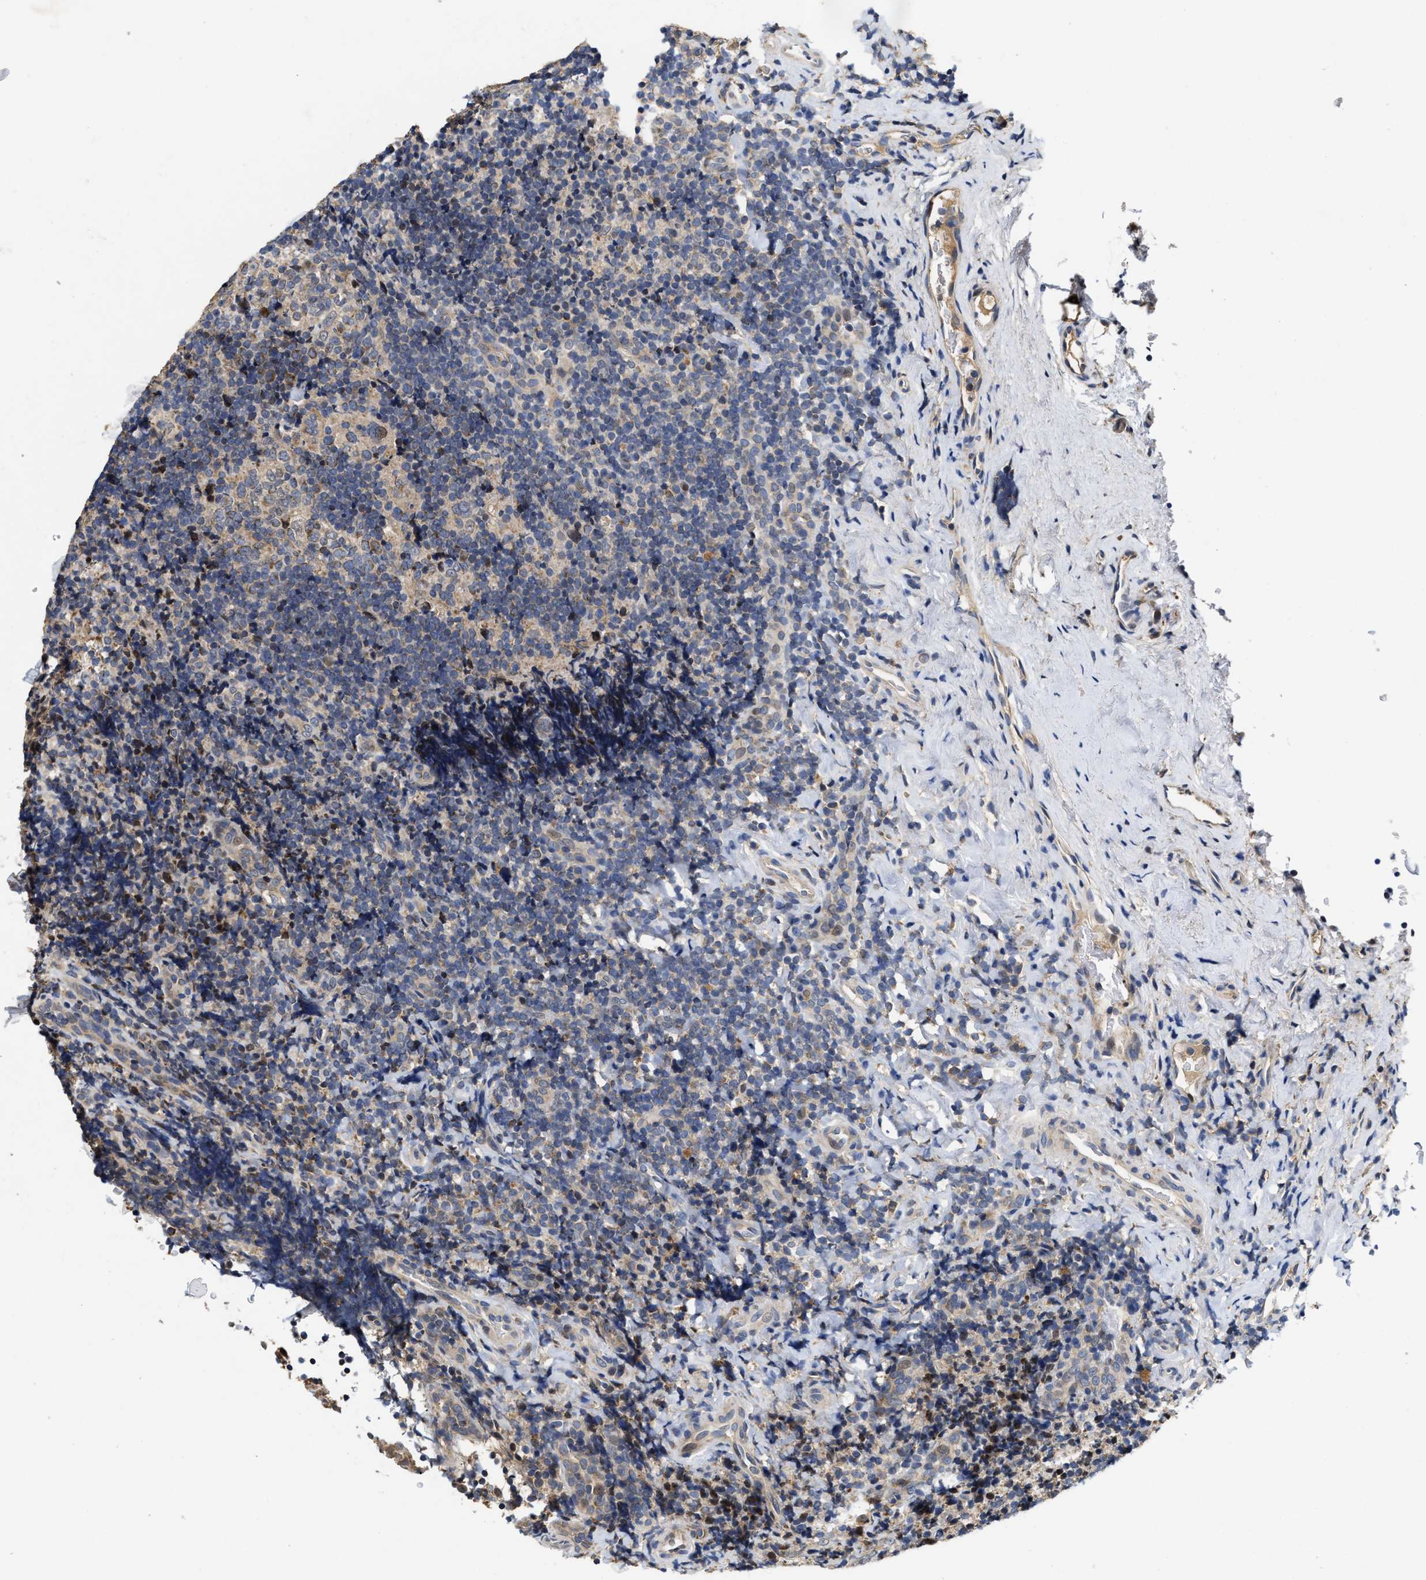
{"staining": {"intensity": "moderate", "quantity": "<25%", "location": "cytoplasmic/membranous"}, "tissue": "tonsil", "cell_type": "Germinal center cells", "image_type": "normal", "snomed": [{"axis": "morphology", "description": "Normal tissue, NOS"}, {"axis": "topography", "description": "Tonsil"}], "caption": "Moderate cytoplasmic/membranous staining is identified in about <25% of germinal center cells in unremarkable tonsil.", "gene": "SCYL2", "patient": {"sex": "male", "age": 37}}